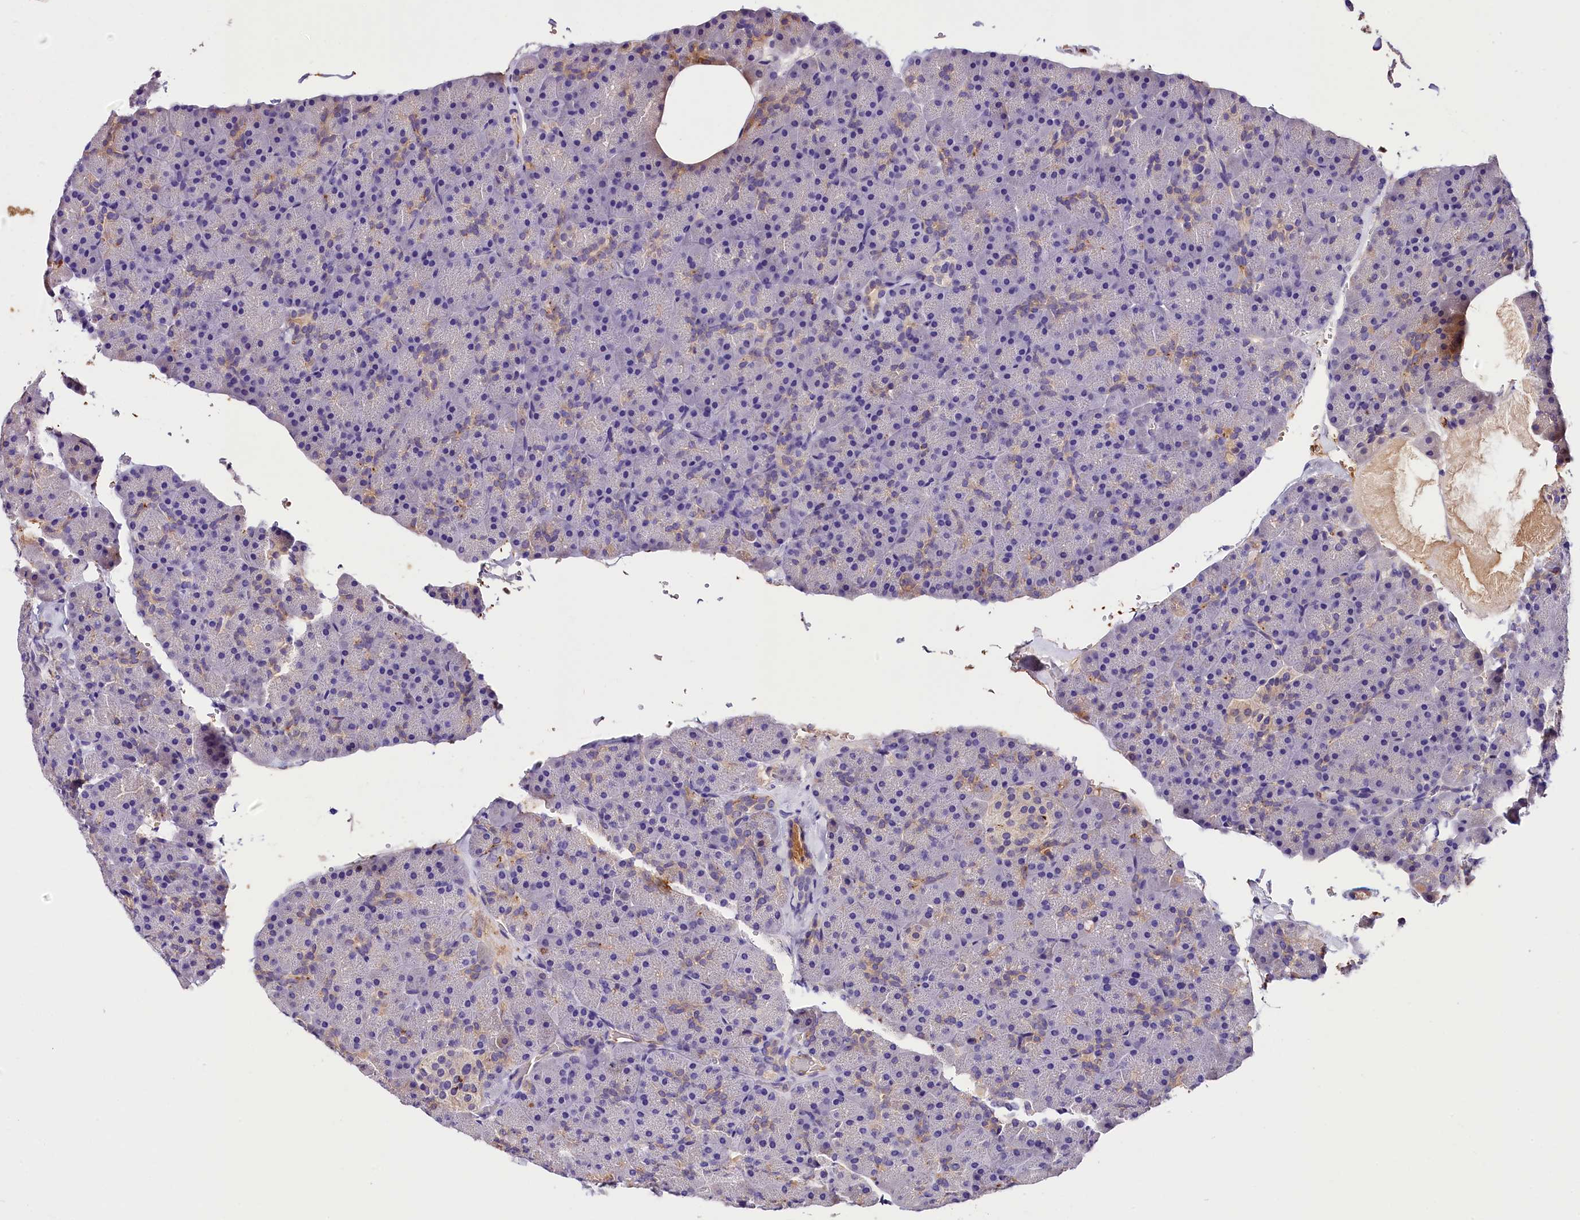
{"staining": {"intensity": "moderate", "quantity": "<25%", "location": "cytoplasmic/membranous"}, "tissue": "pancreas", "cell_type": "Exocrine glandular cells", "image_type": "normal", "snomed": [{"axis": "morphology", "description": "Normal tissue, NOS"}, {"axis": "topography", "description": "Pancreas"}], "caption": "Immunohistochemistry (IHC) histopathology image of unremarkable human pancreas stained for a protein (brown), which shows low levels of moderate cytoplasmic/membranous expression in about <25% of exocrine glandular cells.", "gene": "ARMC6", "patient": {"sex": "male", "age": 36}}